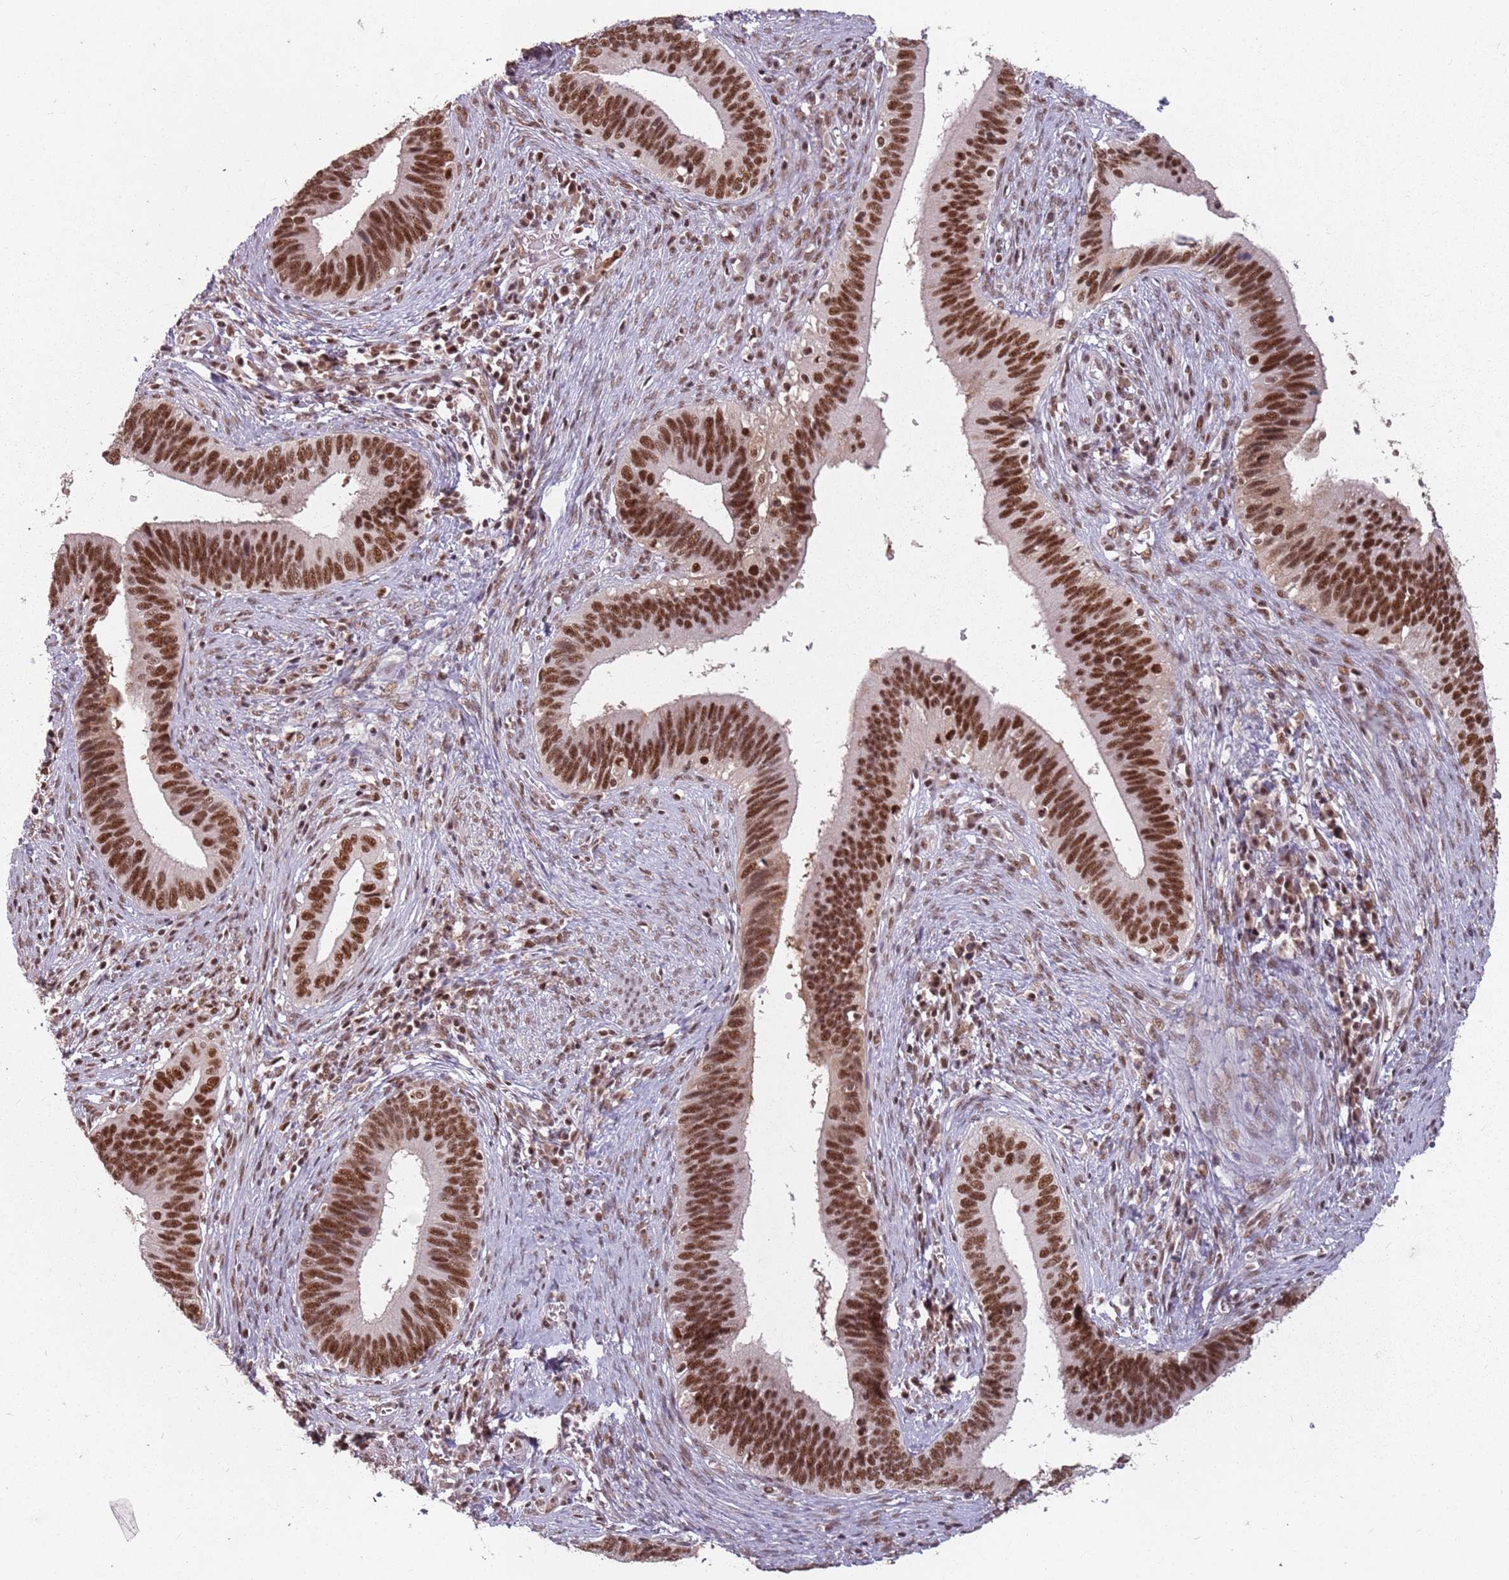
{"staining": {"intensity": "strong", "quantity": ">75%", "location": "nuclear"}, "tissue": "cervical cancer", "cell_type": "Tumor cells", "image_type": "cancer", "snomed": [{"axis": "morphology", "description": "Adenocarcinoma, NOS"}, {"axis": "topography", "description": "Cervix"}], "caption": "Cervical cancer (adenocarcinoma) stained with a protein marker demonstrates strong staining in tumor cells.", "gene": "NCBP1", "patient": {"sex": "female", "age": 42}}